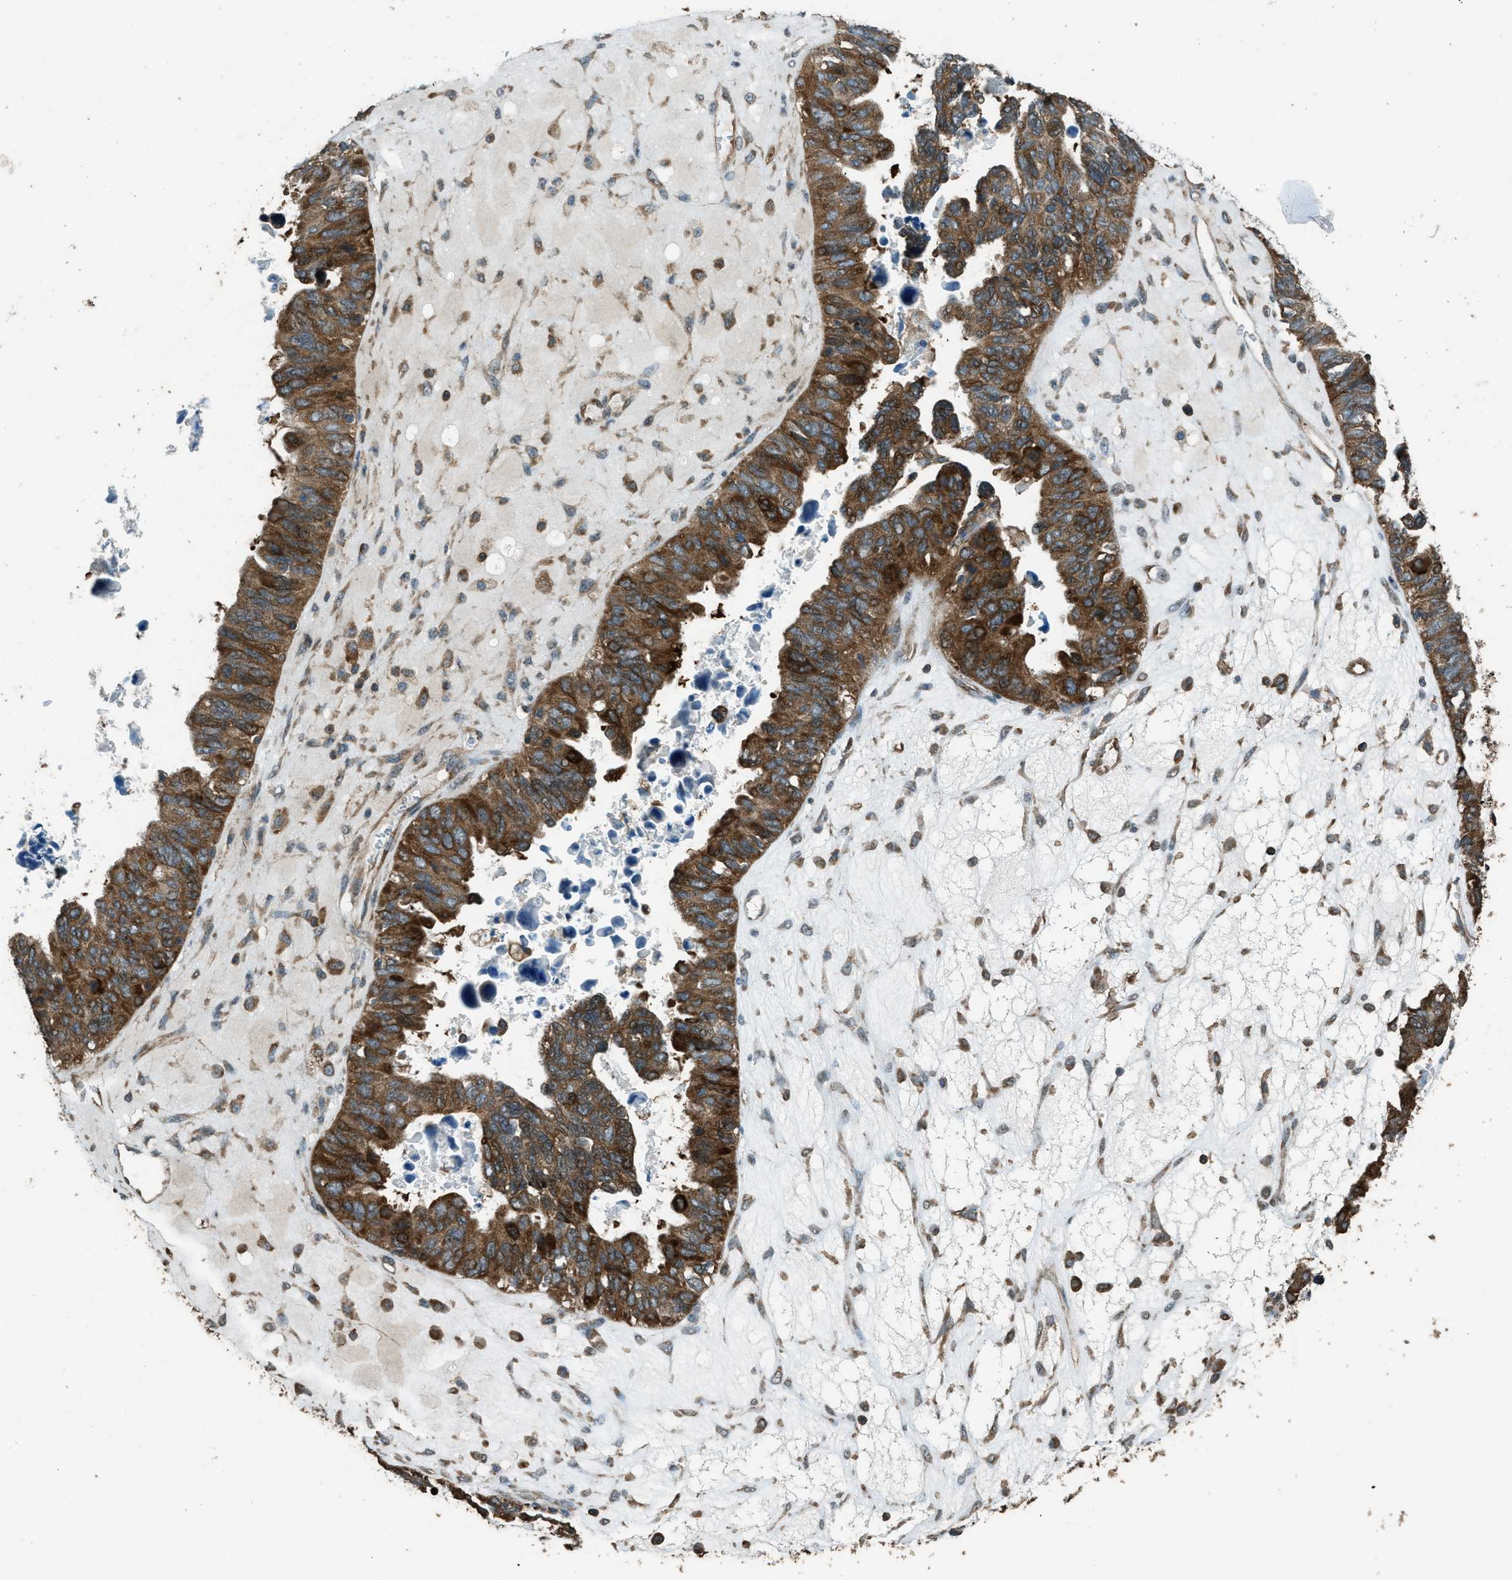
{"staining": {"intensity": "strong", "quantity": ">75%", "location": "cytoplasmic/membranous"}, "tissue": "ovarian cancer", "cell_type": "Tumor cells", "image_type": "cancer", "snomed": [{"axis": "morphology", "description": "Cystadenocarcinoma, serous, NOS"}, {"axis": "topography", "description": "Ovary"}], "caption": "Immunohistochemical staining of human ovarian serous cystadenocarcinoma exhibits high levels of strong cytoplasmic/membranous protein positivity in about >75% of tumor cells. The staining was performed using DAB (3,3'-diaminobenzidine), with brown indicating positive protein expression. Nuclei are stained blue with hematoxylin.", "gene": "MARS1", "patient": {"sex": "female", "age": 79}}